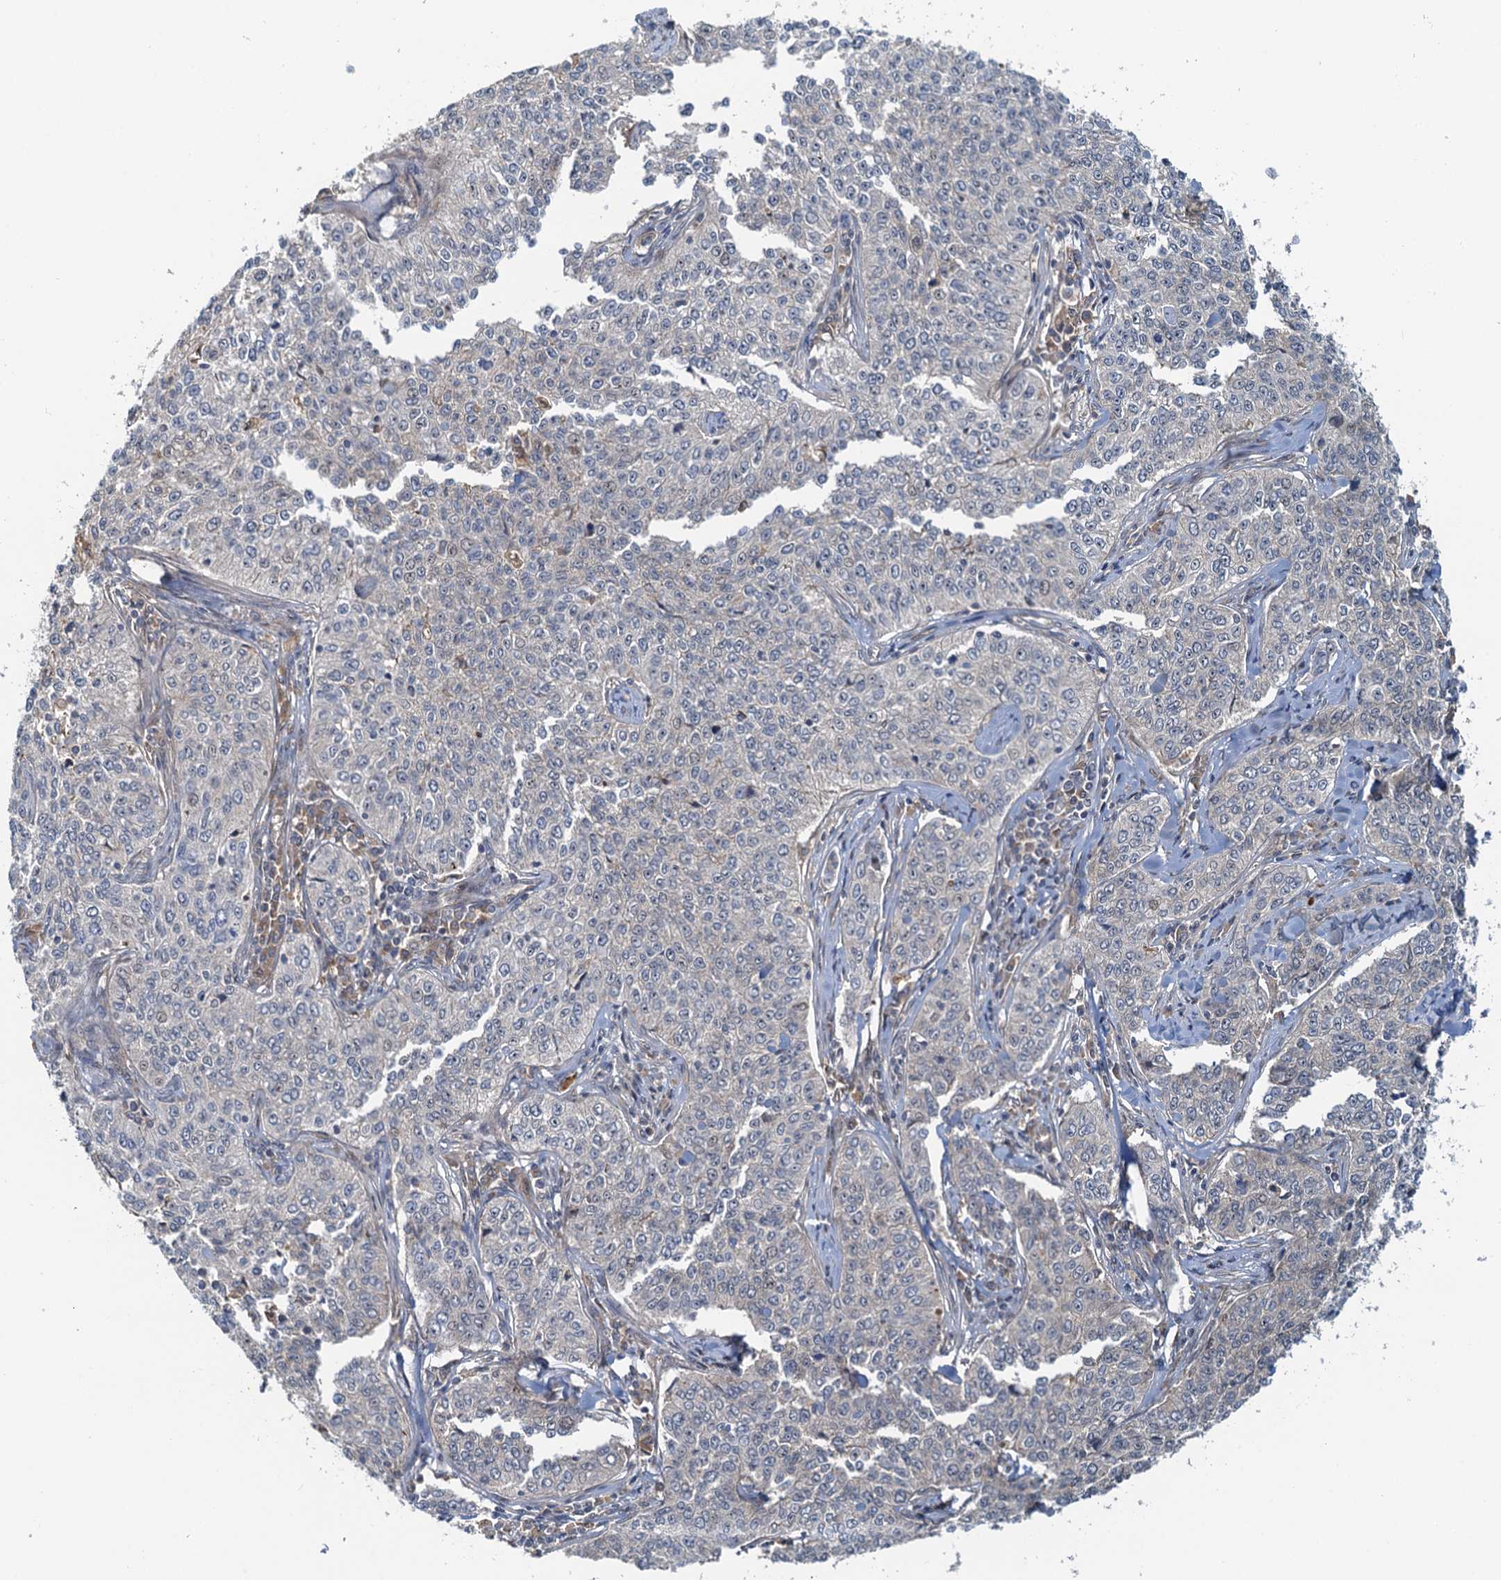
{"staining": {"intensity": "negative", "quantity": "none", "location": "none"}, "tissue": "cervical cancer", "cell_type": "Tumor cells", "image_type": "cancer", "snomed": [{"axis": "morphology", "description": "Squamous cell carcinoma, NOS"}, {"axis": "topography", "description": "Cervix"}], "caption": "Immunohistochemistry micrograph of cervical squamous cell carcinoma stained for a protein (brown), which exhibits no expression in tumor cells.", "gene": "TOLLIP", "patient": {"sex": "female", "age": 35}}